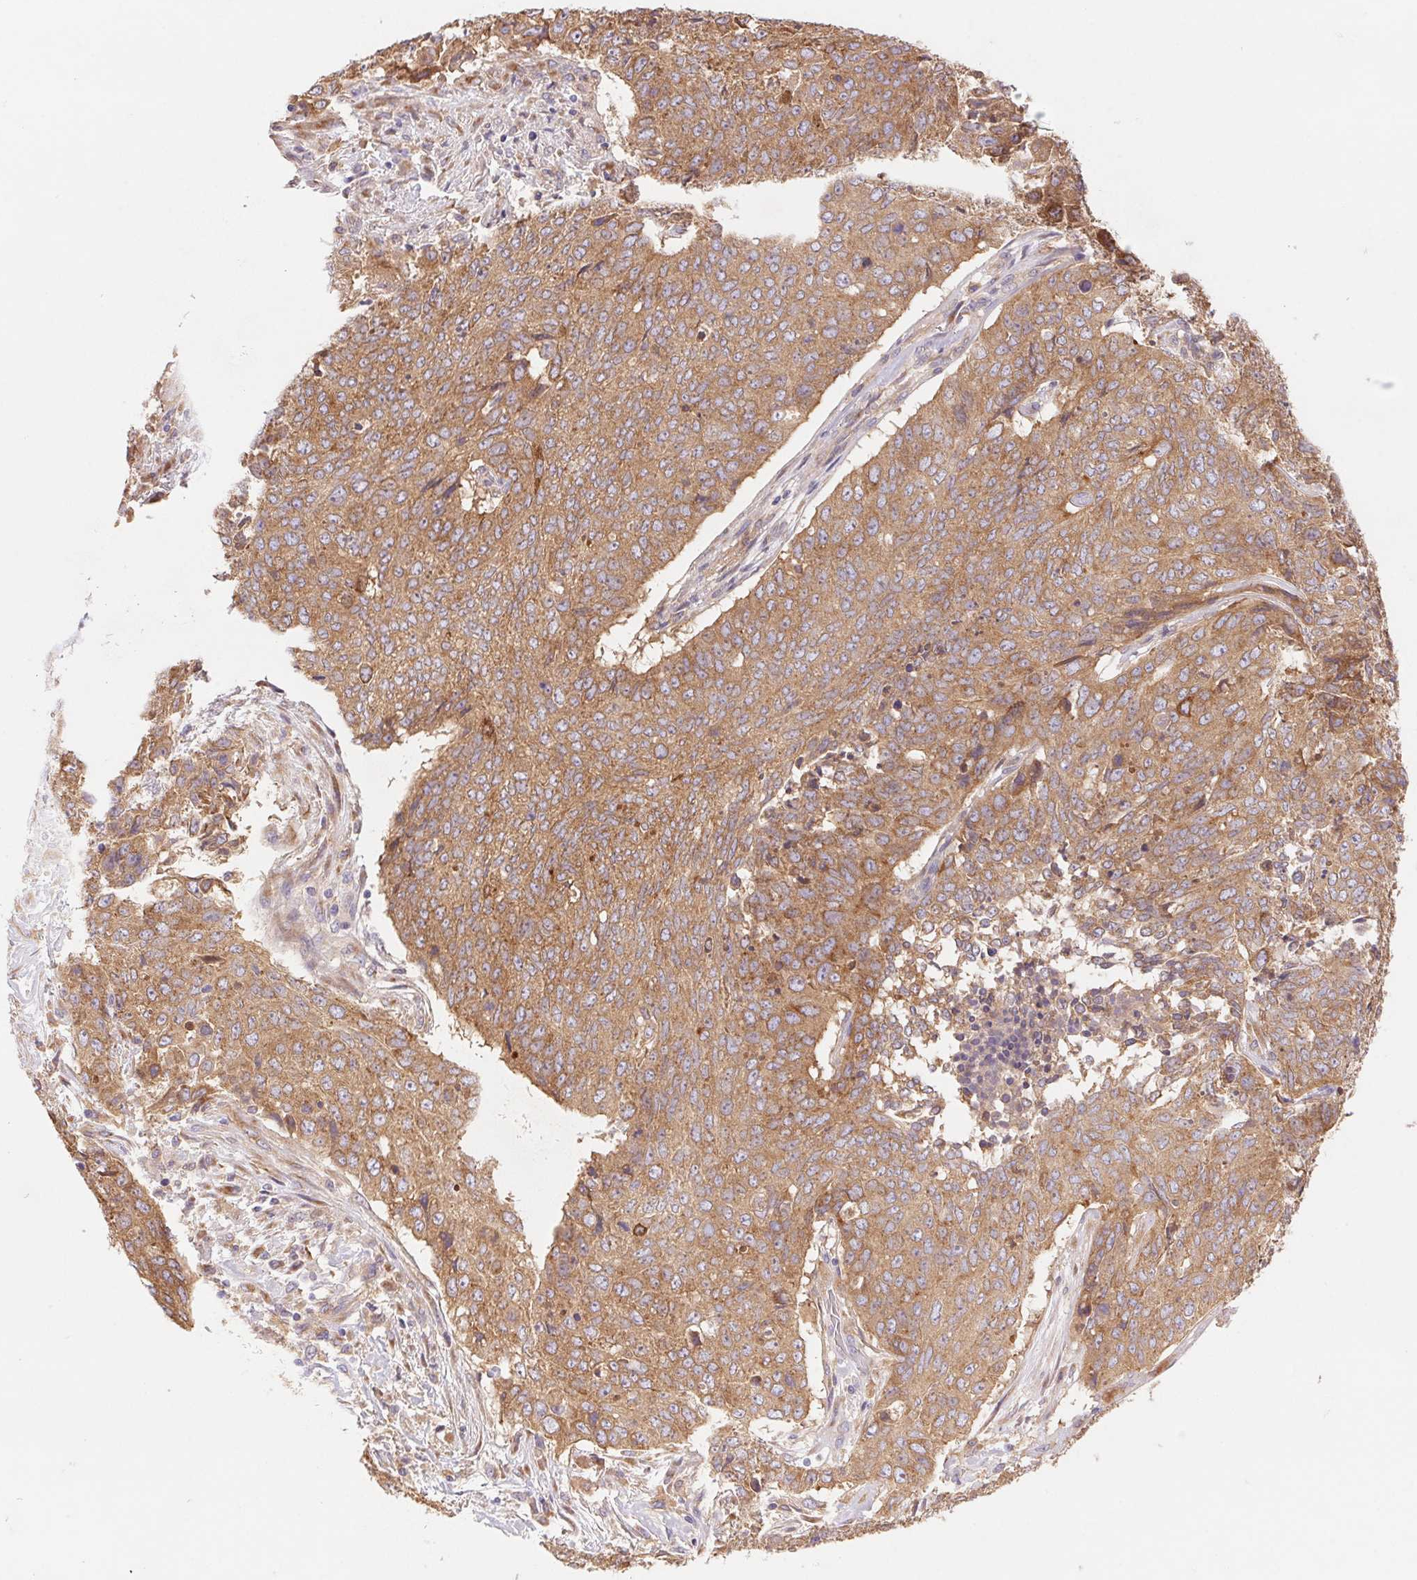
{"staining": {"intensity": "moderate", "quantity": ">75%", "location": "cytoplasmic/membranous"}, "tissue": "lung cancer", "cell_type": "Tumor cells", "image_type": "cancer", "snomed": [{"axis": "morphology", "description": "Normal tissue, NOS"}, {"axis": "morphology", "description": "Squamous cell carcinoma, NOS"}, {"axis": "topography", "description": "Bronchus"}, {"axis": "topography", "description": "Lung"}], "caption": "Immunohistochemical staining of human lung cancer (squamous cell carcinoma) exhibits moderate cytoplasmic/membranous protein expression in about >75% of tumor cells.", "gene": "RAB1A", "patient": {"sex": "male", "age": 64}}